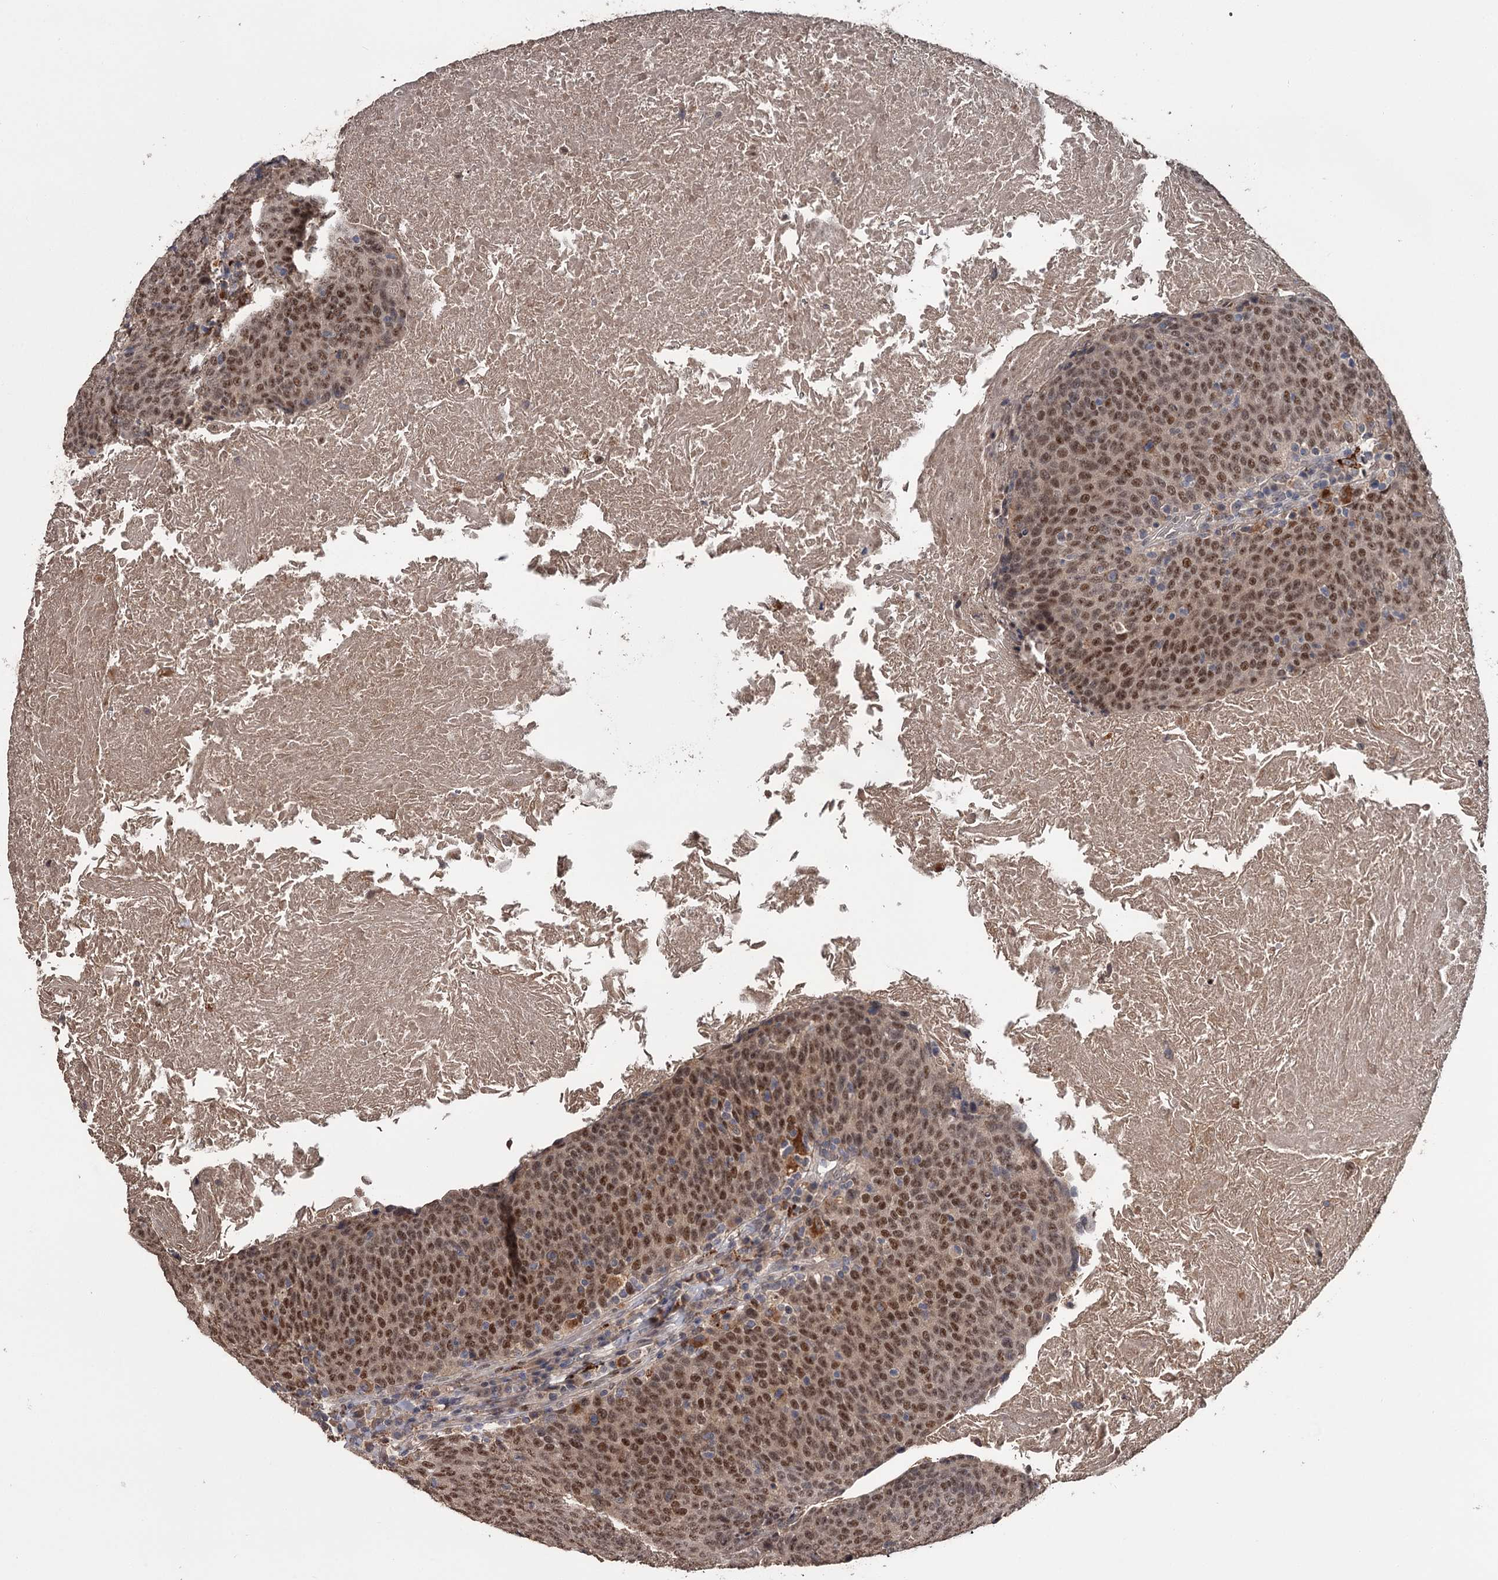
{"staining": {"intensity": "moderate", "quantity": ">75%", "location": "nuclear"}, "tissue": "head and neck cancer", "cell_type": "Tumor cells", "image_type": "cancer", "snomed": [{"axis": "morphology", "description": "Squamous cell carcinoma, NOS"}, {"axis": "morphology", "description": "Squamous cell carcinoma, metastatic, NOS"}, {"axis": "topography", "description": "Lymph node"}, {"axis": "topography", "description": "Head-Neck"}], "caption": "This is an image of immunohistochemistry (IHC) staining of head and neck cancer (metastatic squamous cell carcinoma), which shows moderate staining in the nuclear of tumor cells.", "gene": "PRPF40B", "patient": {"sex": "male", "age": 62}}